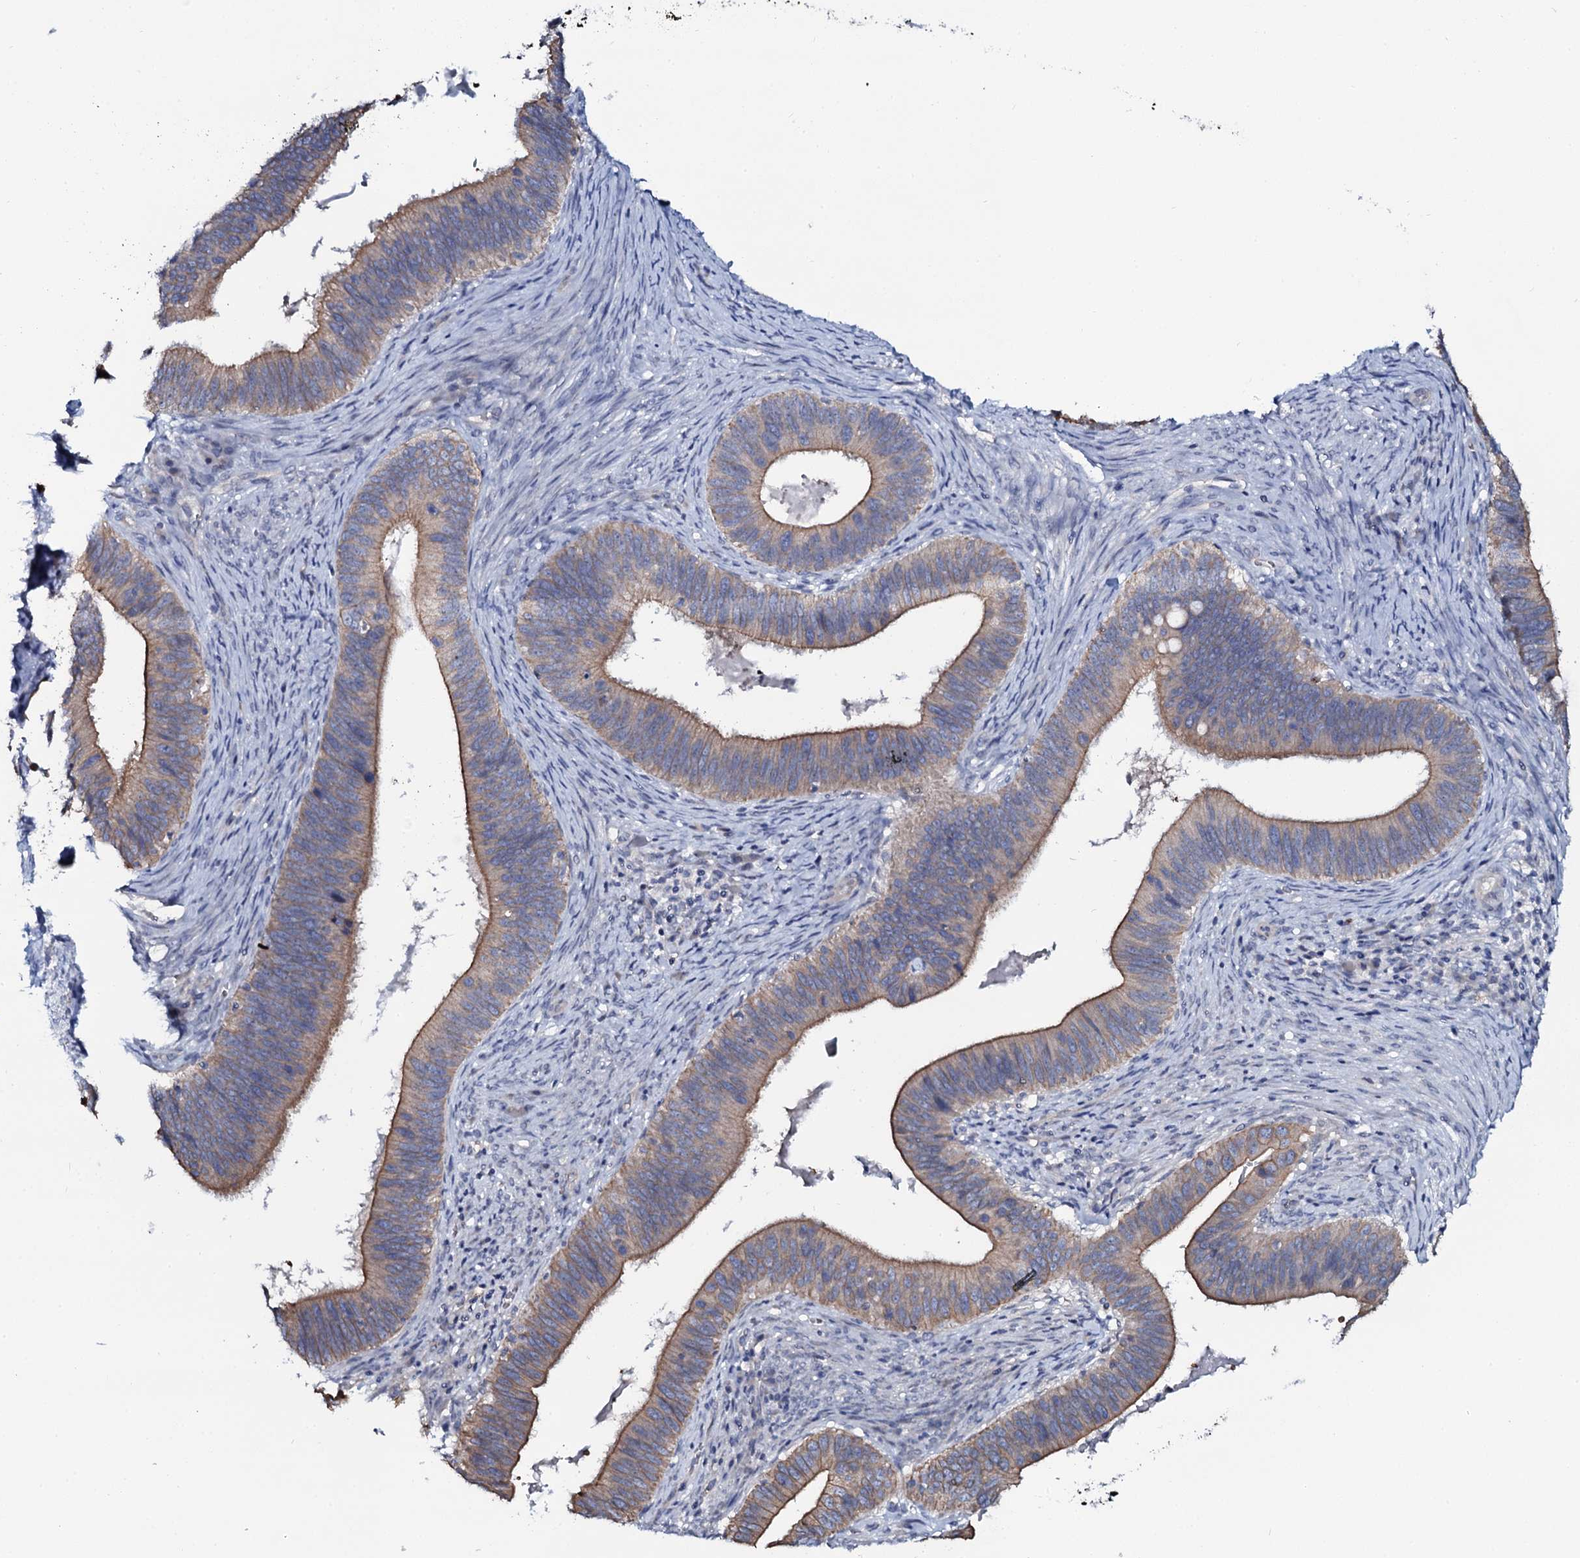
{"staining": {"intensity": "moderate", "quantity": ">75%", "location": "cytoplasmic/membranous"}, "tissue": "cervical cancer", "cell_type": "Tumor cells", "image_type": "cancer", "snomed": [{"axis": "morphology", "description": "Adenocarcinoma, NOS"}, {"axis": "topography", "description": "Cervix"}], "caption": "Moderate cytoplasmic/membranous positivity is present in about >75% of tumor cells in cervical cancer.", "gene": "C10orf88", "patient": {"sex": "female", "age": 42}}